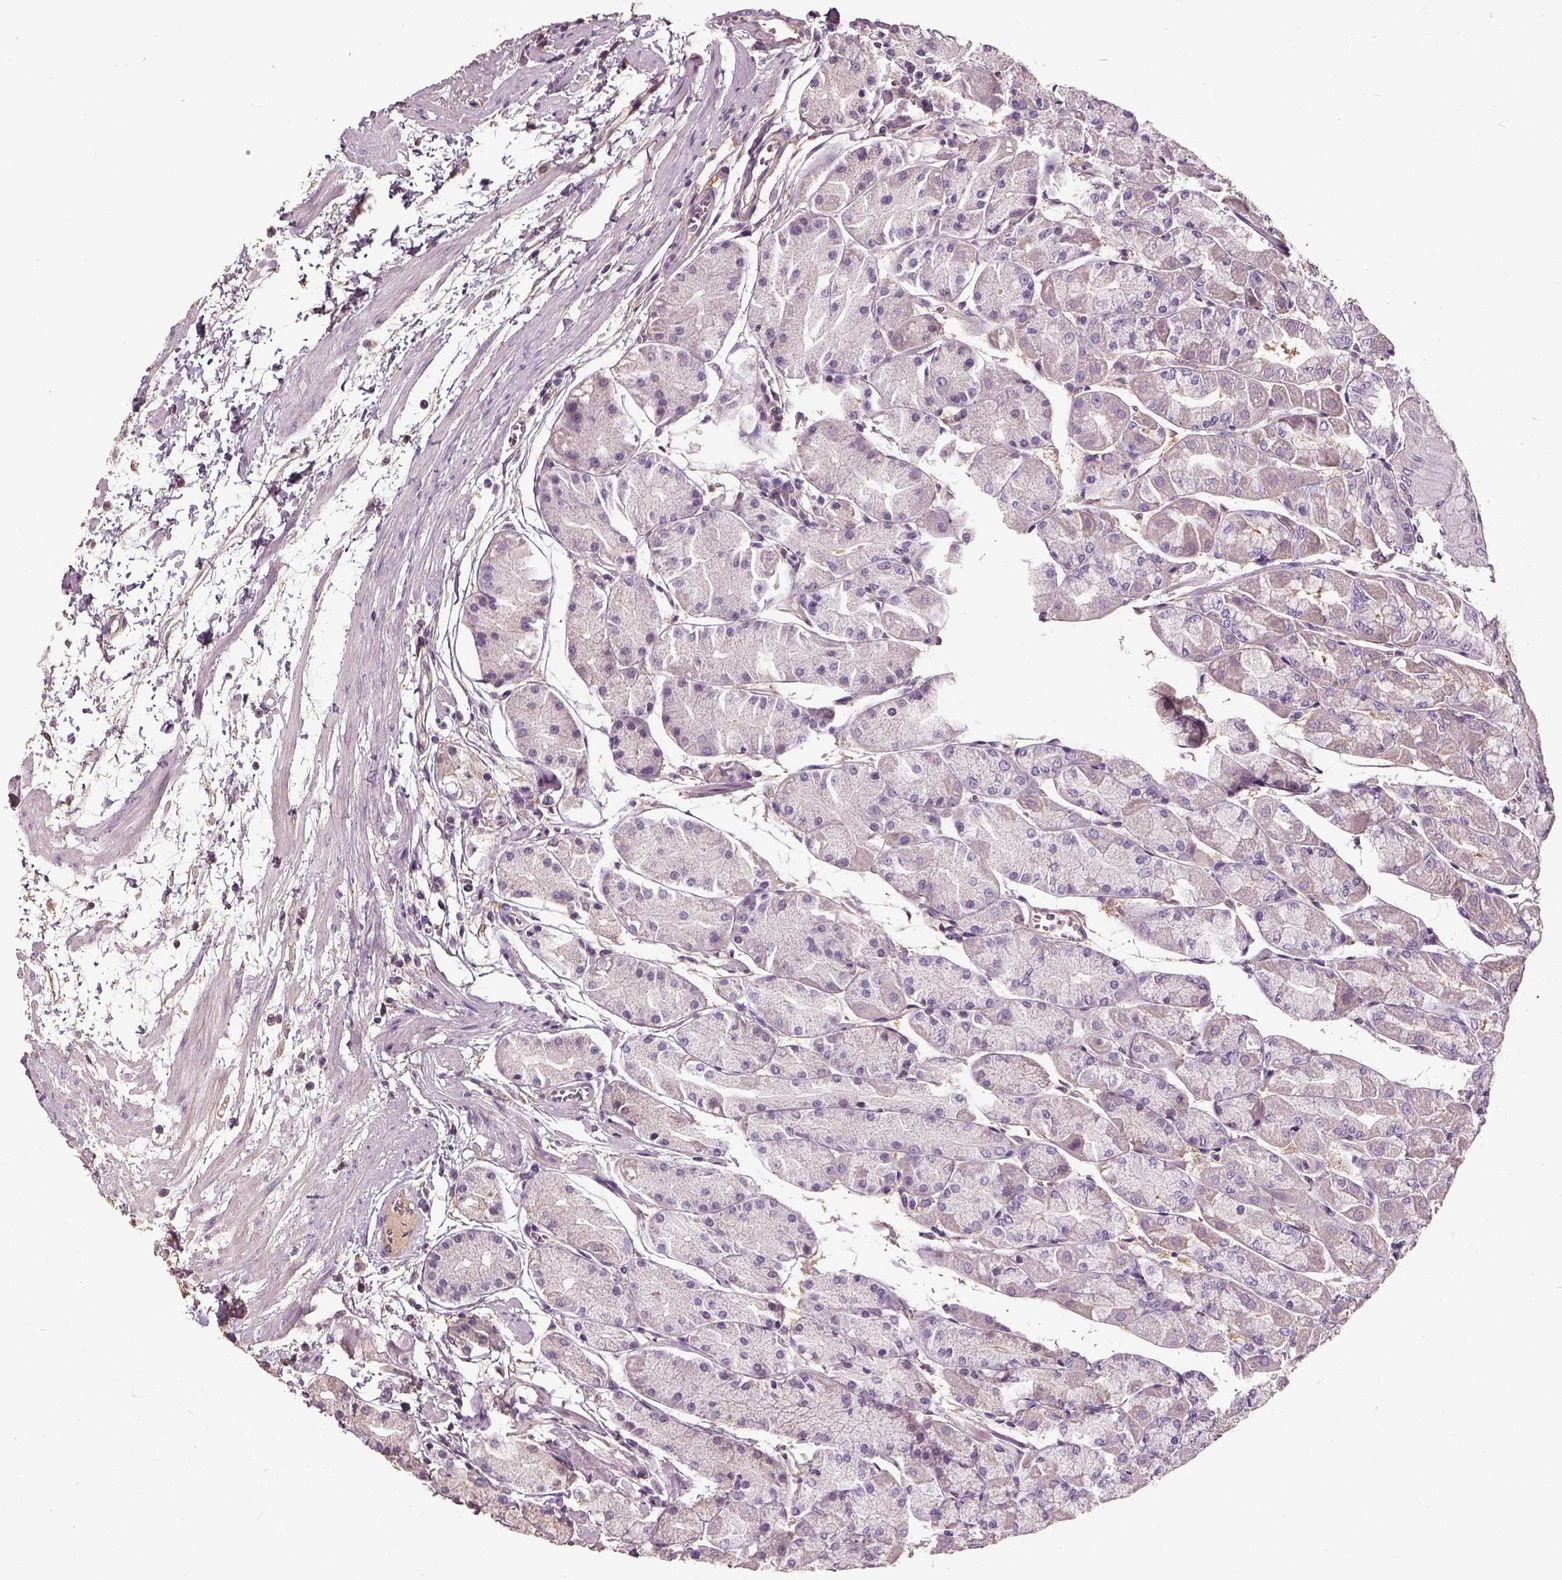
{"staining": {"intensity": "negative", "quantity": "none", "location": "none"}, "tissue": "stomach", "cell_type": "Glandular cells", "image_type": "normal", "snomed": [{"axis": "morphology", "description": "Normal tissue, NOS"}, {"axis": "topography", "description": "Stomach, upper"}], "caption": "Protein analysis of normal stomach exhibits no significant positivity in glandular cells.", "gene": "PEA15", "patient": {"sex": "male", "age": 60}}